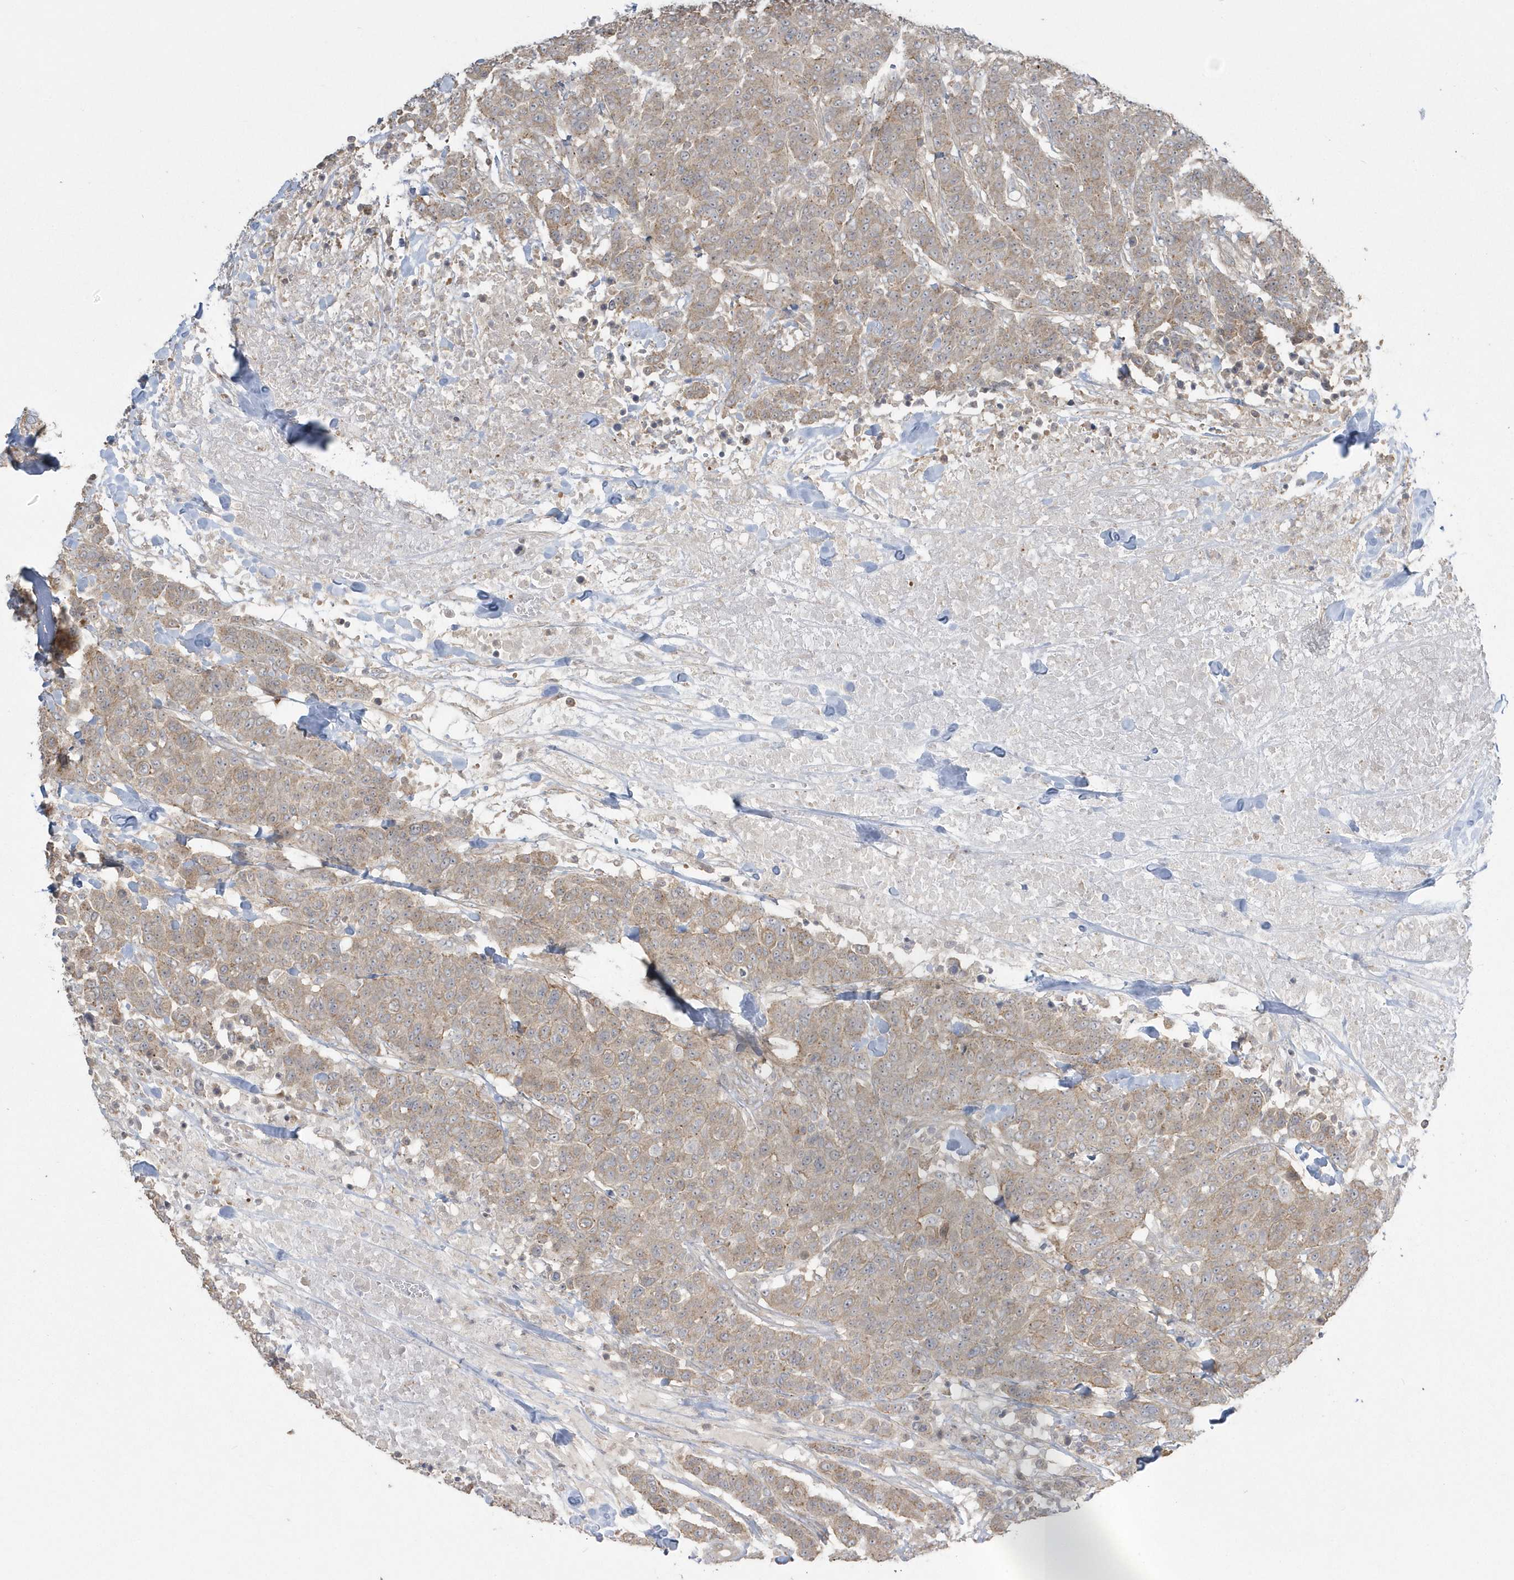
{"staining": {"intensity": "weak", "quantity": ">75%", "location": "cytoplasmic/membranous"}, "tissue": "breast cancer", "cell_type": "Tumor cells", "image_type": "cancer", "snomed": [{"axis": "morphology", "description": "Duct carcinoma"}, {"axis": "topography", "description": "Breast"}], "caption": "A high-resolution micrograph shows immunohistochemistry staining of breast cancer (invasive ductal carcinoma), which demonstrates weak cytoplasmic/membranous expression in approximately >75% of tumor cells. Nuclei are stained in blue.", "gene": "ARMC8", "patient": {"sex": "female", "age": 37}}